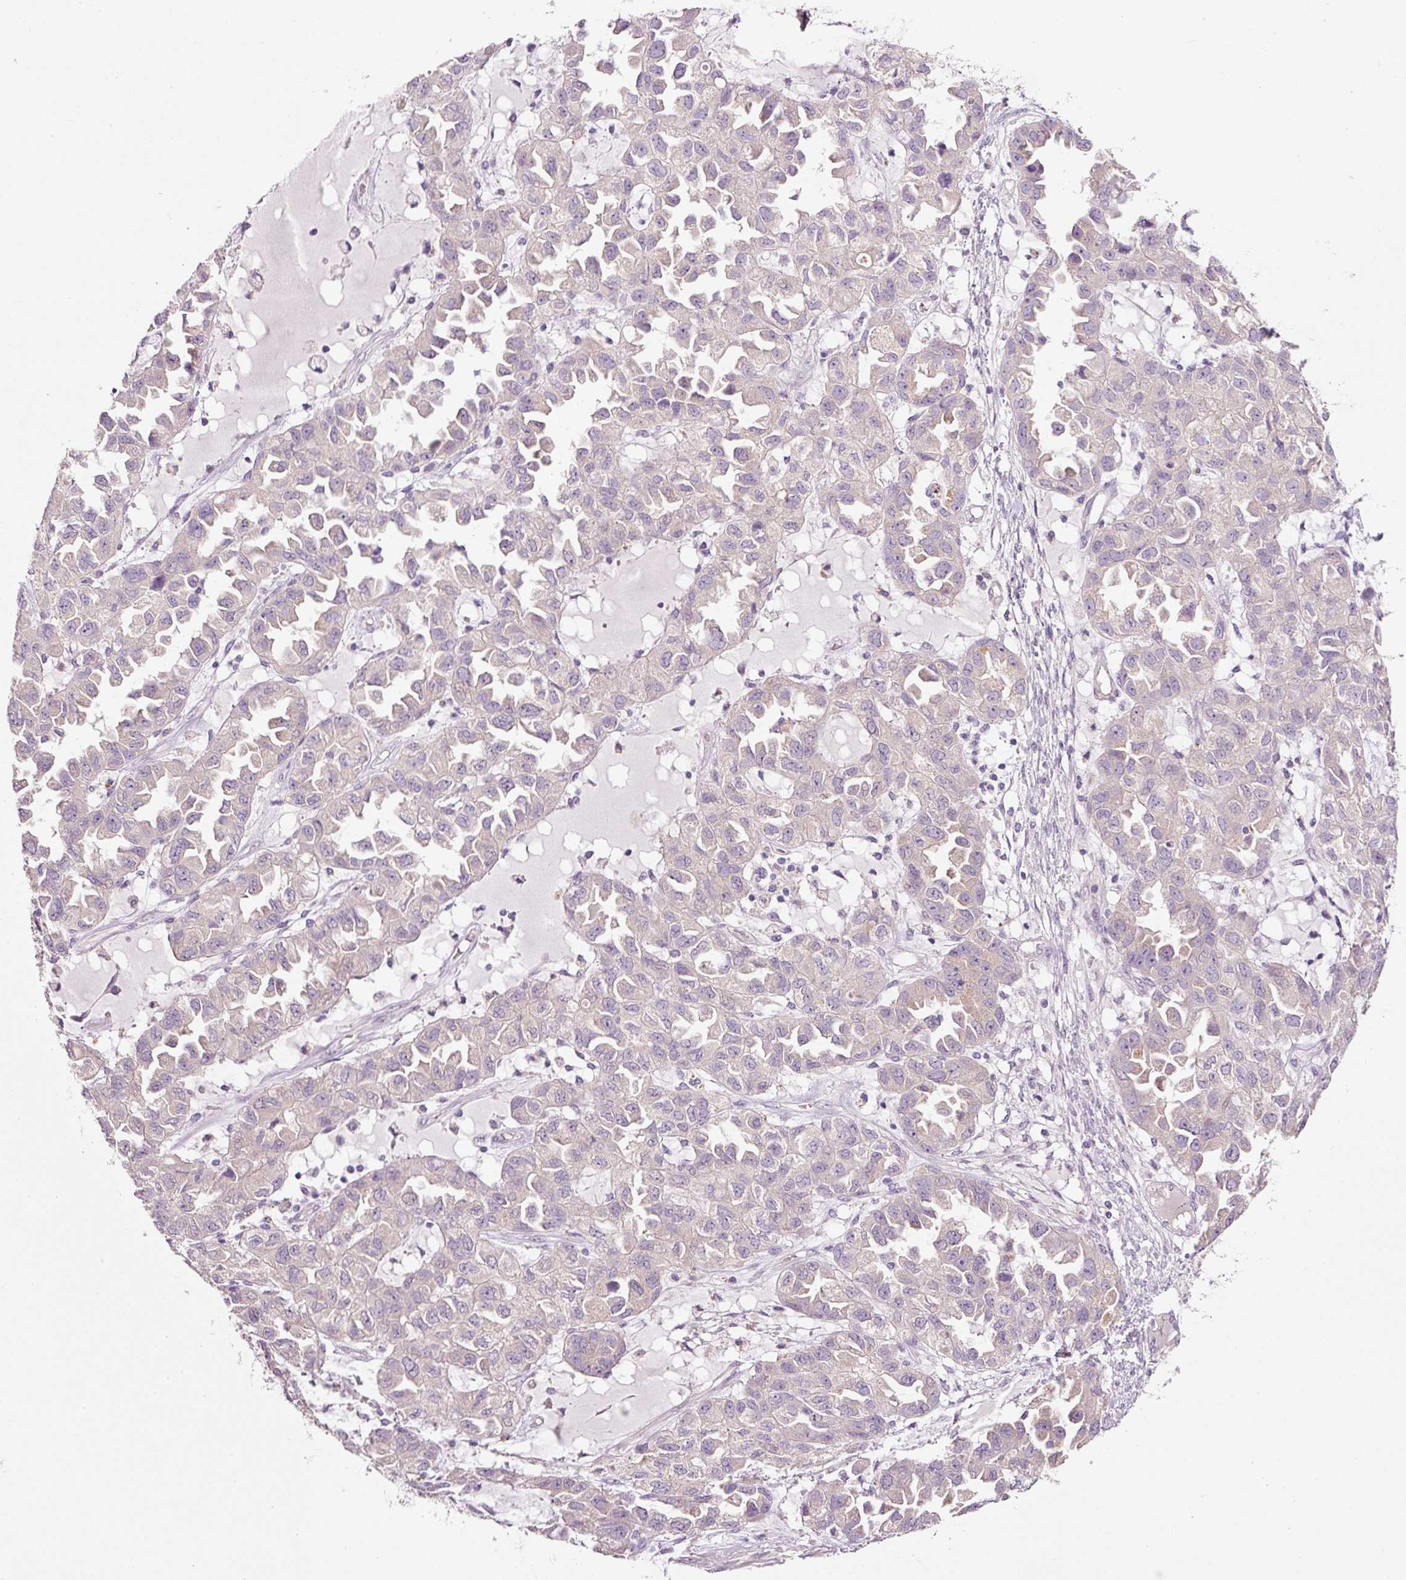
{"staining": {"intensity": "negative", "quantity": "none", "location": "none"}, "tissue": "ovarian cancer", "cell_type": "Tumor cells", "image_type": "cancer", "snomed": [{"axis": "morphology", "description": "Cystadenocarcinoma, serous, NOS"}, {"axis": "topography", "description": "Ovary"}], "caption": "This histopathology image is of ovarian cancer stained with immunohistochemistry (IHC) to label a protein in brown with the nuclei are counter-stained blue. There is no positivity in tumor cells. Nuclei are stained in blue.", "gene": "TENT5C", "patient": {"sex": "female", "age": 84}}